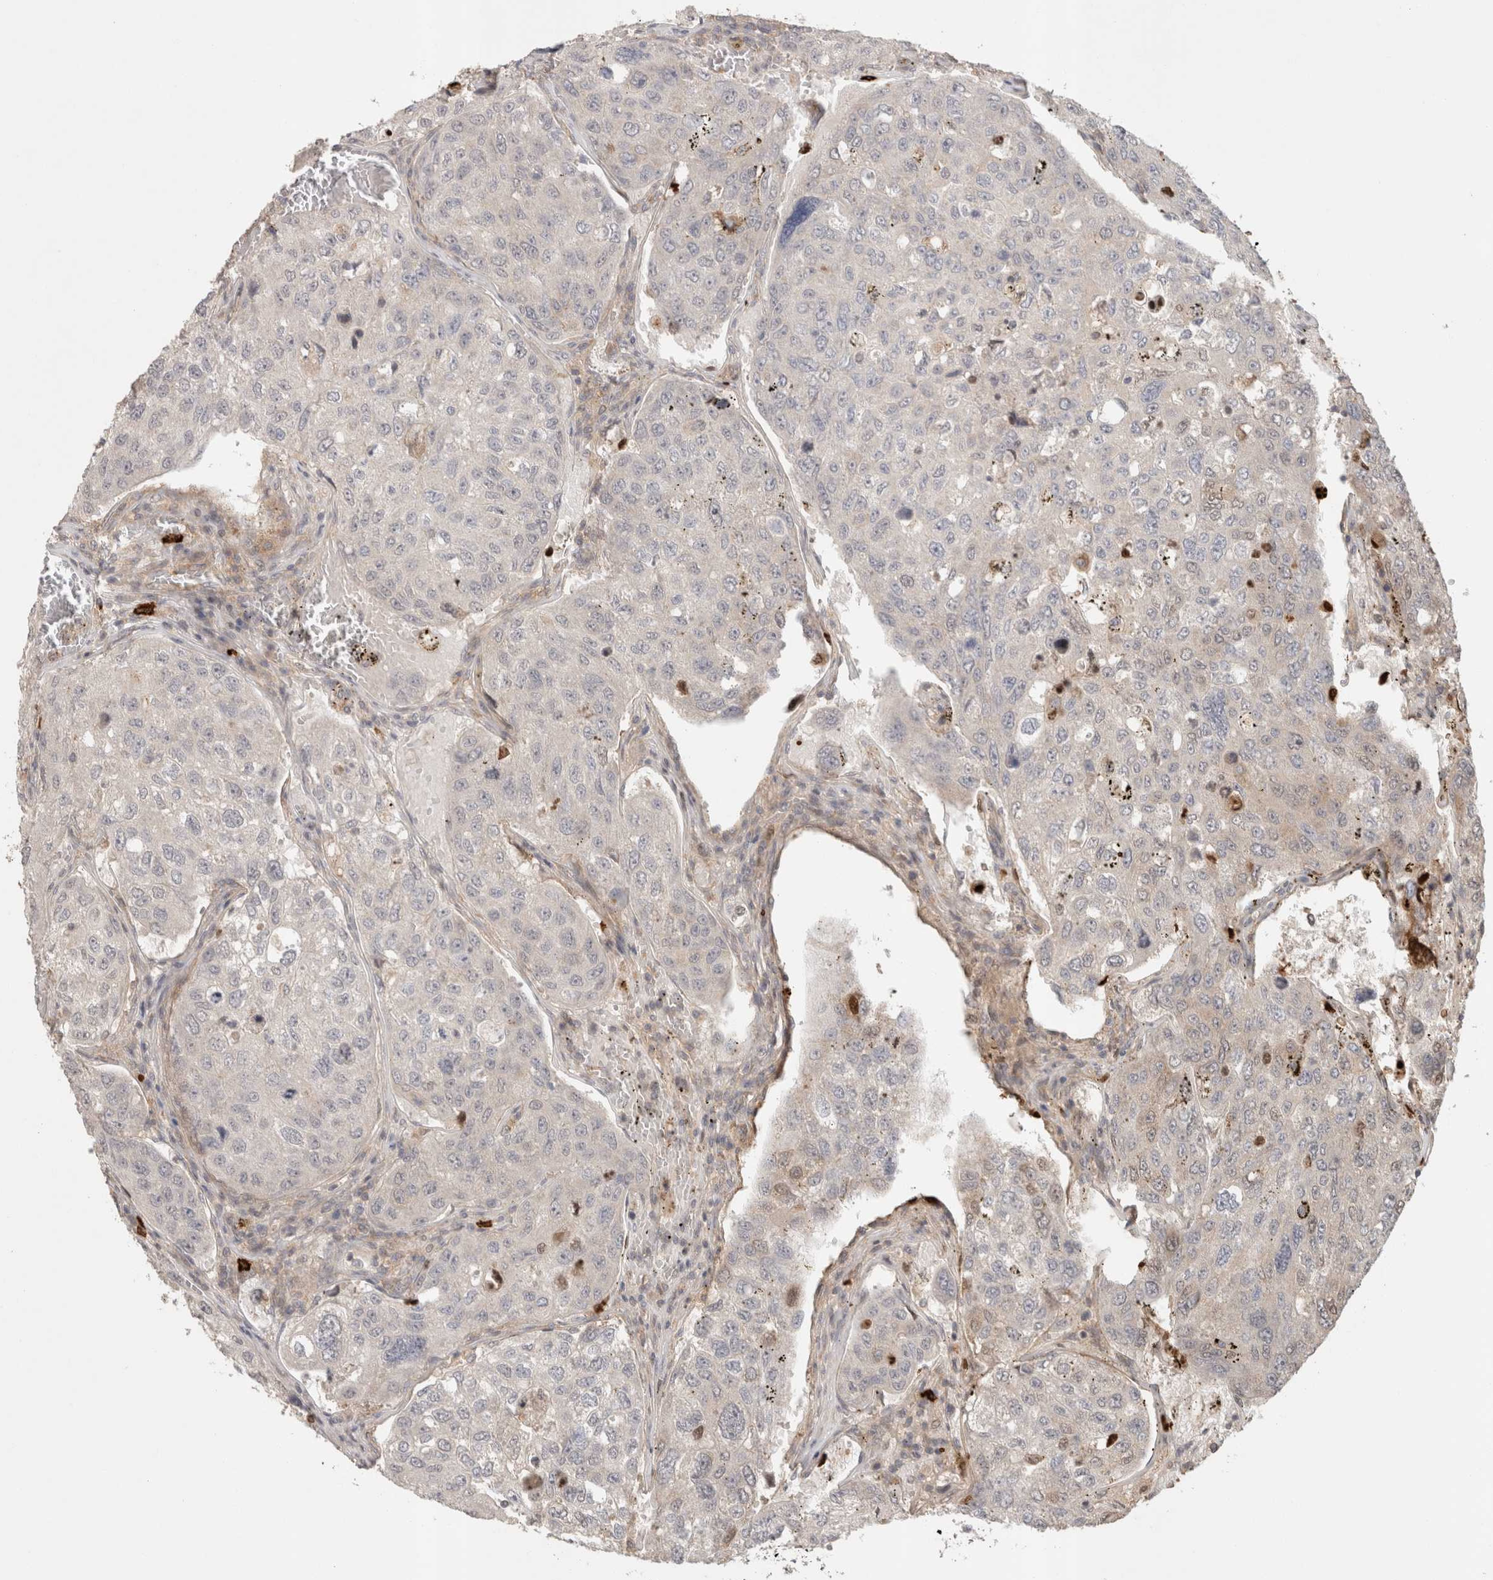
{"staining": {"intensity": "moderate", "quantity": "<25%", "location": "nuclear"}, "tissue": "urothelial cancer", "cell_type": "Tumor cells", "image_type": "cancer", "snomed": [{"axis": "morphology", "description": "Urothelial carcinoma, High grade"}, {"axis": "topography", "description": "Lymph node"}, {"axis": "topography", "description": "Urinary bladder"}], "caption": "Urothelial carcinoma (high-grade) stained with immunohistochemistry reveals moderate nuclear expression in approximately <25% of tumor cells.", "gene": "HSPG2", "patient": {"sex": "male", "age": 51}}